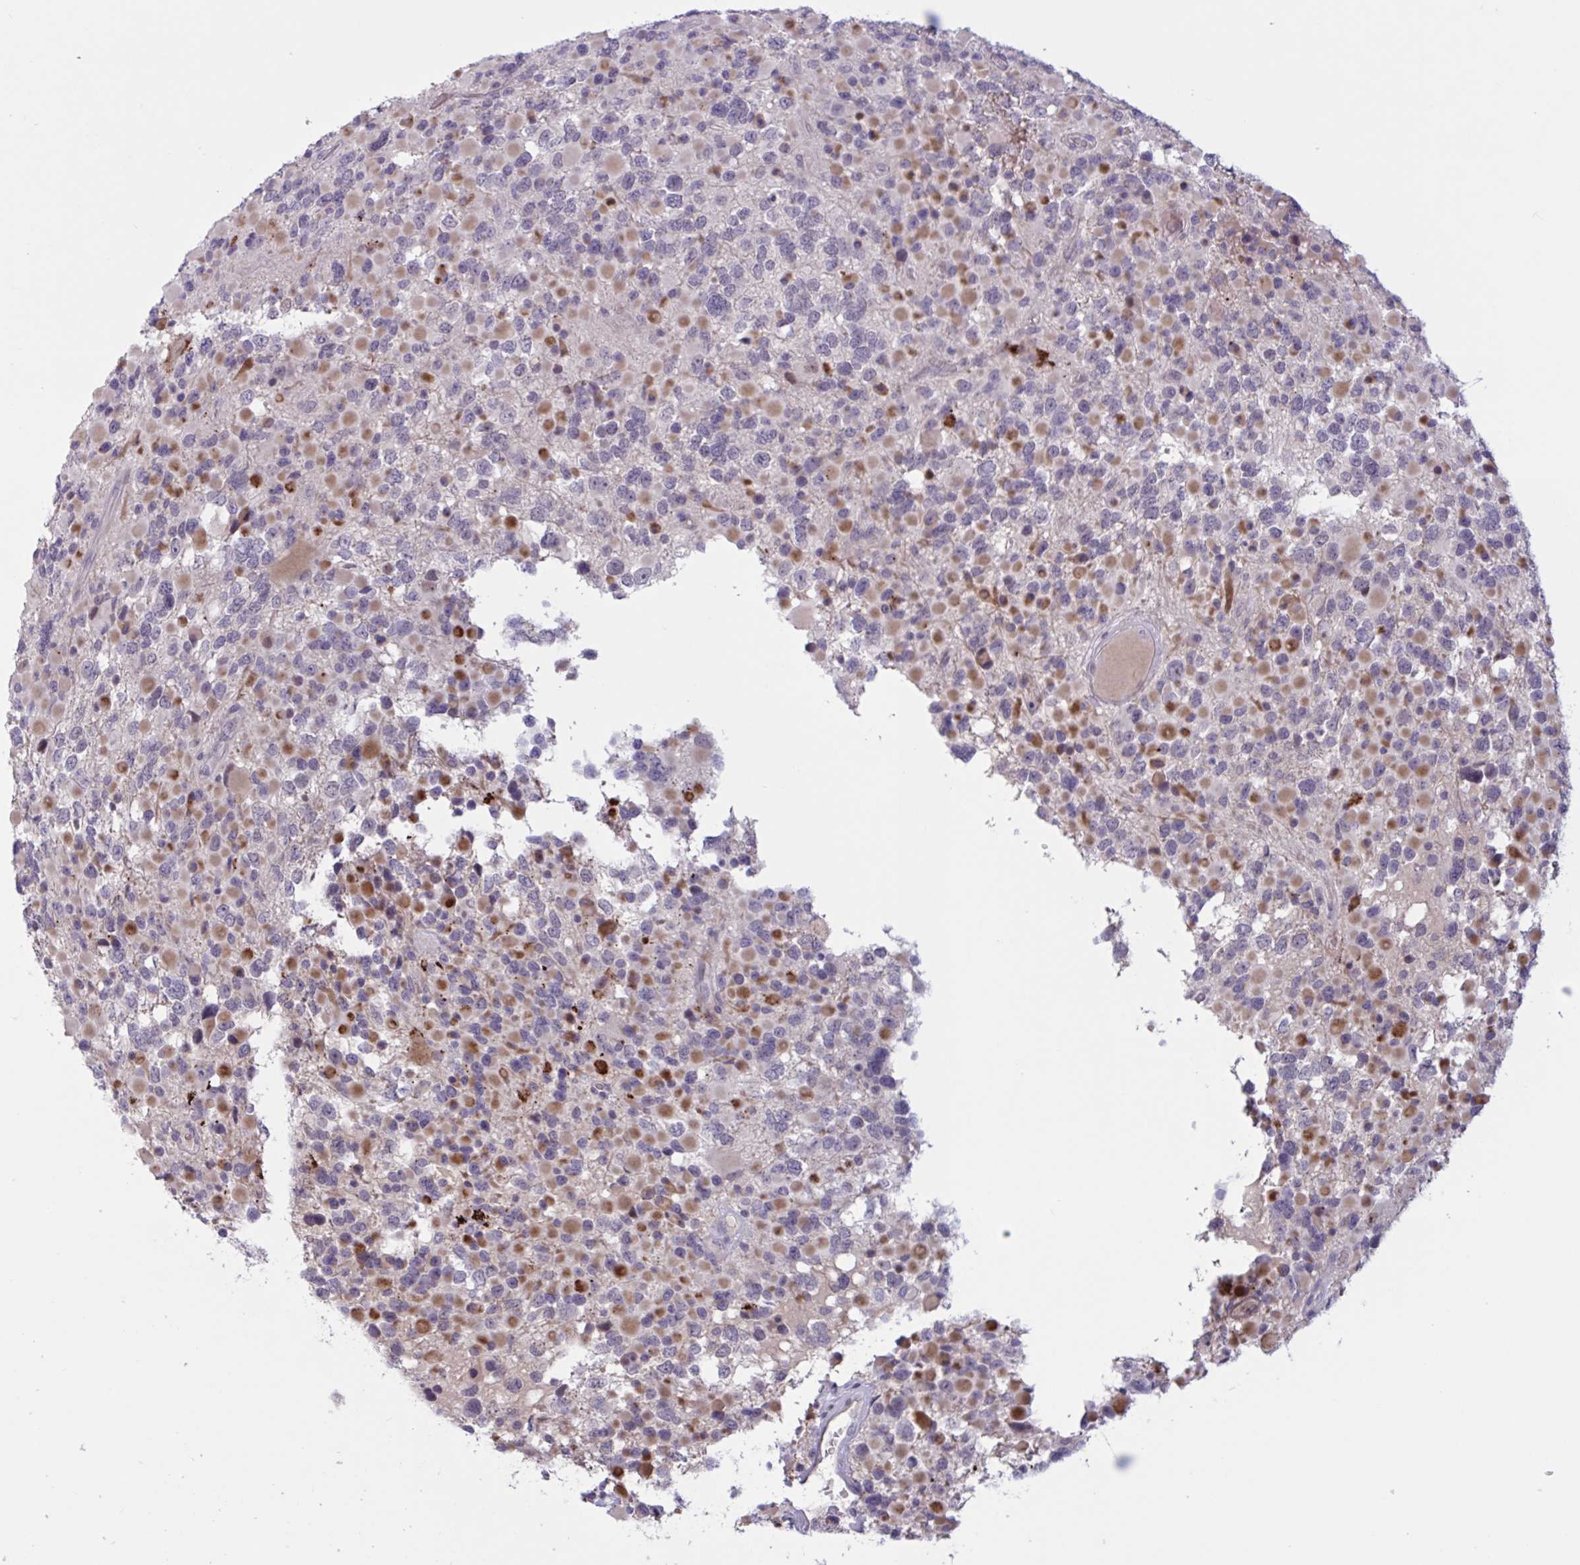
{"staining": {"intensity": "moderate", "quantity": "25%-75%", "location": "cytoplasmic/membranous"}, "tissue": "glioma", "cell_type": "Tumor cells", "image_type": "cancer", "snomed": [{"axis": "morphology", "description": "Glioma, malignant, High grade"}, {"axis": "topography", "description": "Brain"}], "caption": "DAB immunohistochemical staining of human glioma reveals moderate cytoplasmic/membranous protein staining in about 25%-75% of tumor cells. Immunohistochemistry (ihc) stains the protein in brown and the nuclei are stained blue.", "gene": "RFPL4B", "patient": {"sex": "female", "age": 40}}